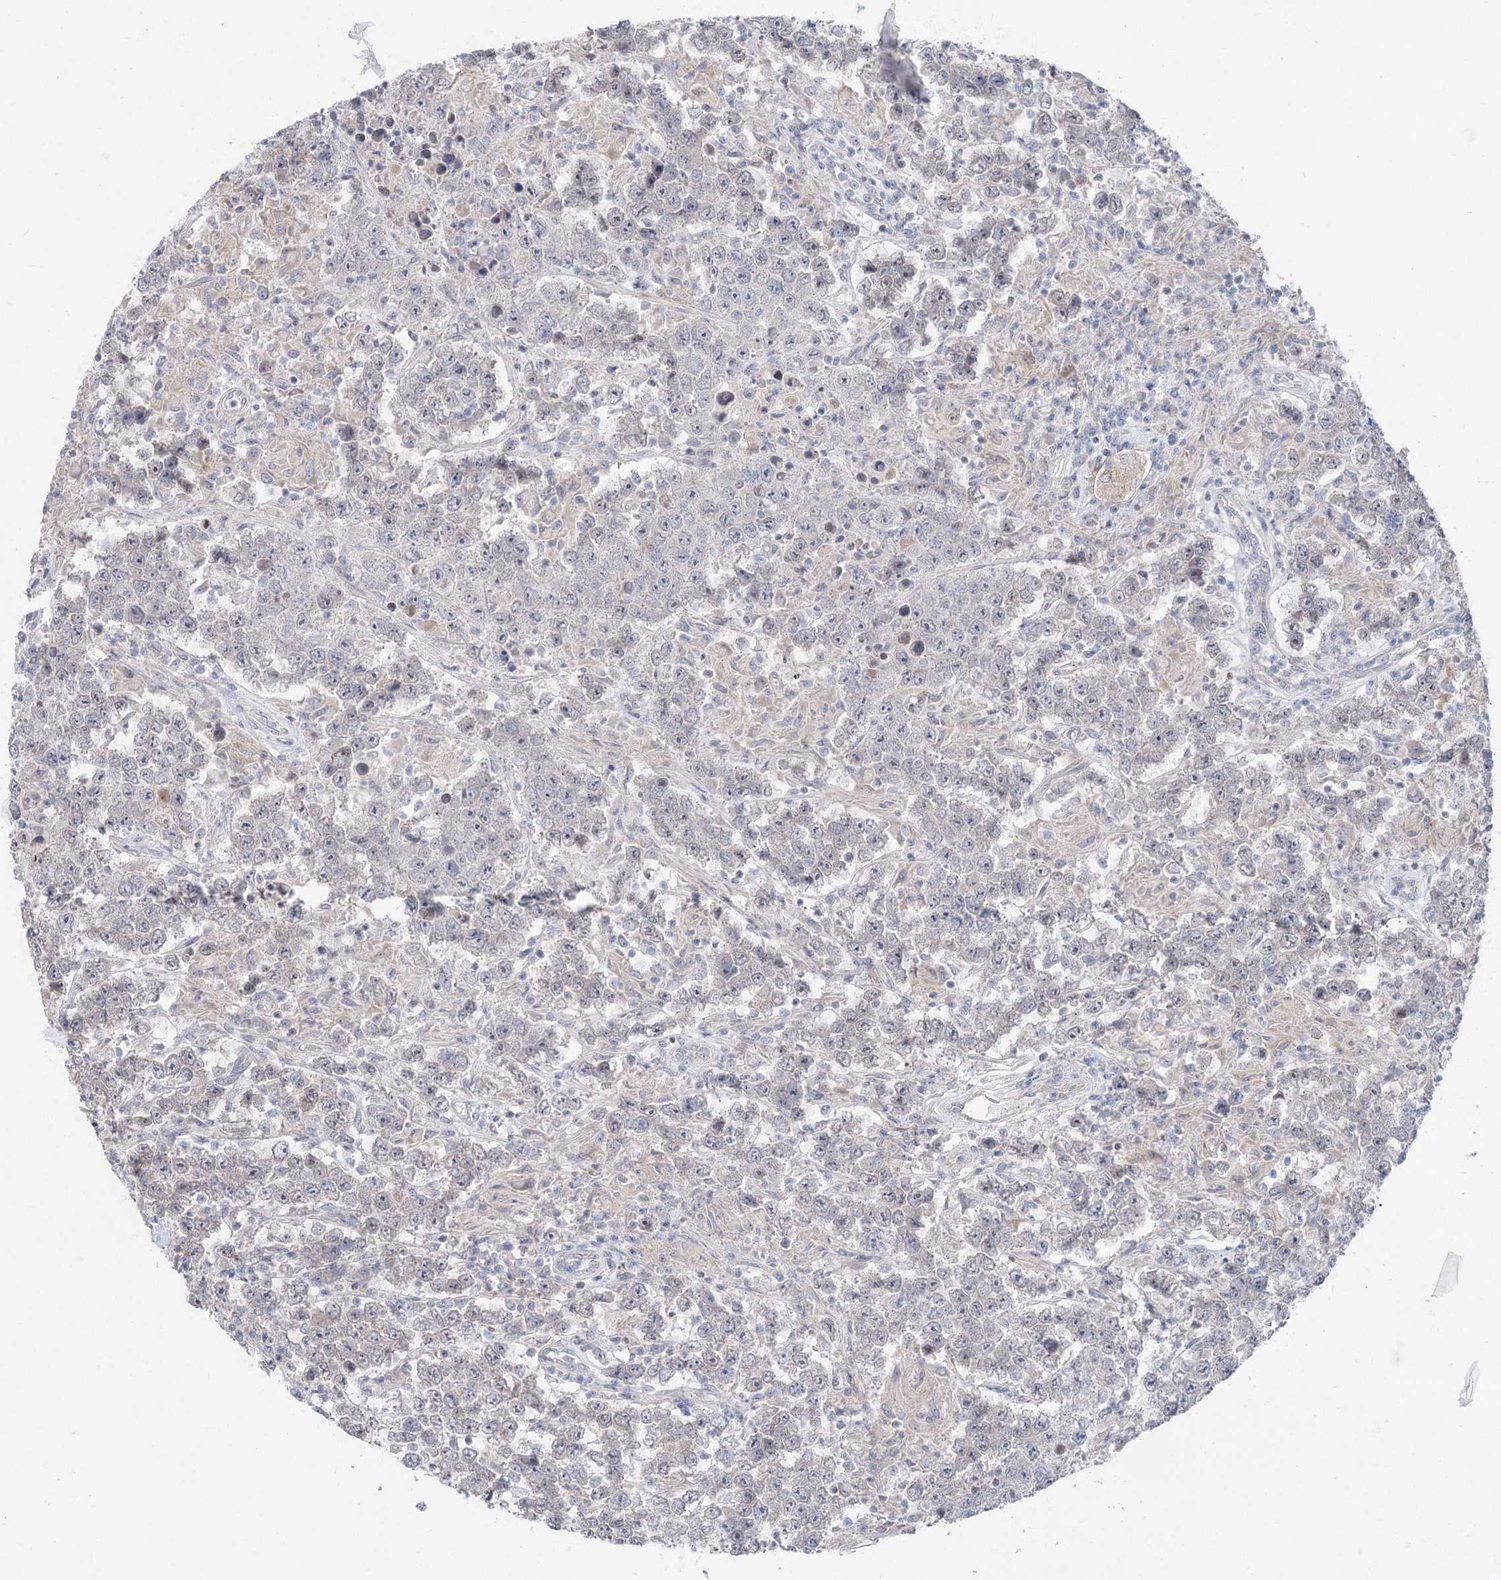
{"staining": {"intensity": "negative", "quantity": "none", "location": "none"}, "tissue": "testis cancer", "cell_type": "Tumor cells", "image_type": "cancer", "snomed": [{"axis": "morphology", "description": "Normal tissue, NOS"}, {"axis": "morphology", "description": "Urothelial carcinoma, High grade"}, {"axis": "morphology", "description": "Seminoma, NOS"}, {"axis": "morphology", "description": "Carcinoma, Embryonal, NOS"}, {"axis": "topography", "description": "Urinary bladder"}, {"axis": "topography", "description": "Testis"}], "caption": "Immunohistochemistry of human testis urothelial carcinoma (high-grade) demonstrates no expression in tumor cells. The staining was performed using DAB to visualize the protein expression in brown, while the nuclei were stained in blue with hematoxylin (Magnification: 20x).", "gene": "SCN11A", "patient": {"sex": "male", "age": 41}}